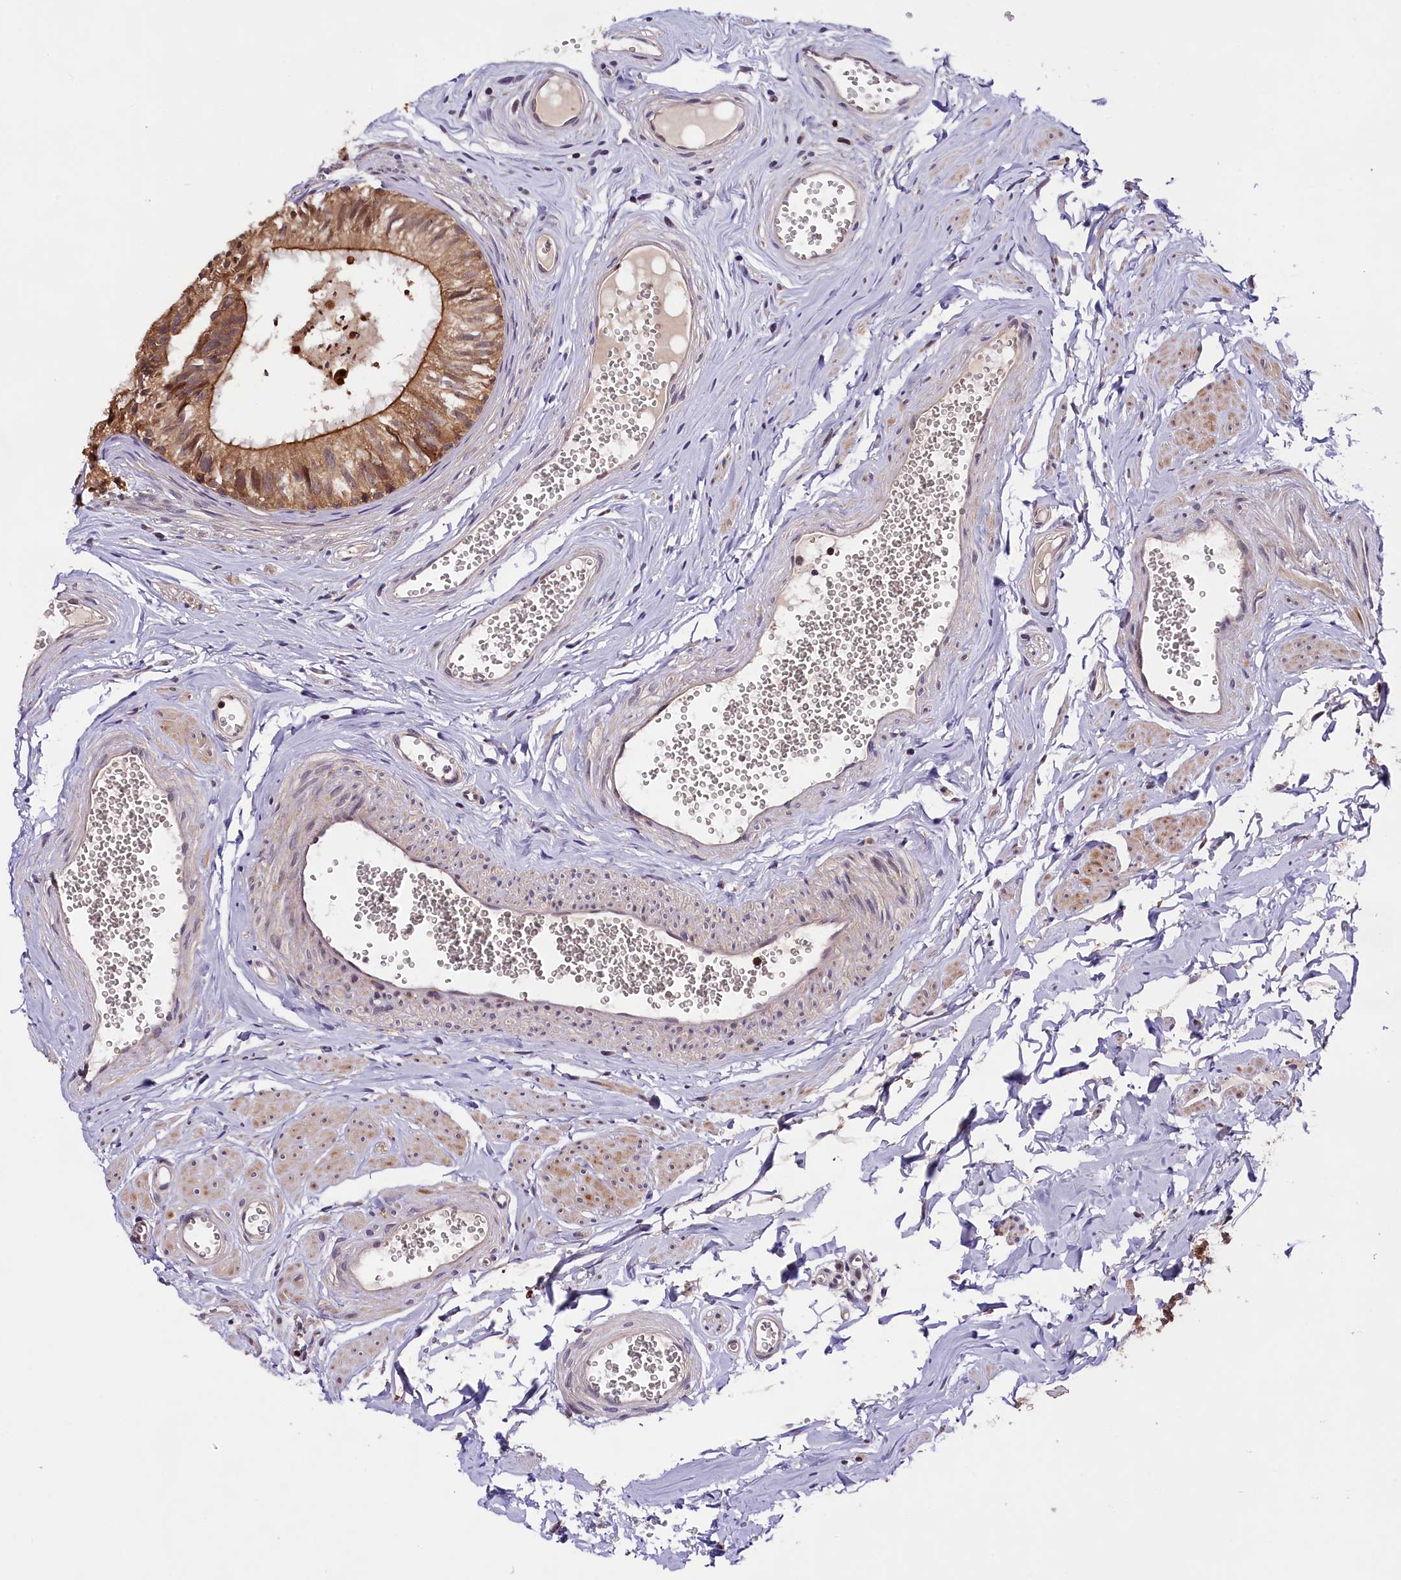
{"staining": {"intensity": "moderate", "quantity": ">75%", "location": "cytoplasmic/membranous"}, "tissue": "epididymis", "cell_type": "Glandular cells", "image_type": "normal", "snomed": [{"axis": "morphology", "description": "Normal tissue, NOS"}, {"axis": "topography", "description": "Epididymis"}], "caption": "Protein expression analysis of unremarkable epididymis displays moderate cytoplasmic/membranous staining in about >75% of glandular cells.", "gene": "DOHH", "patient": {"sex": "male", "age": 36}}